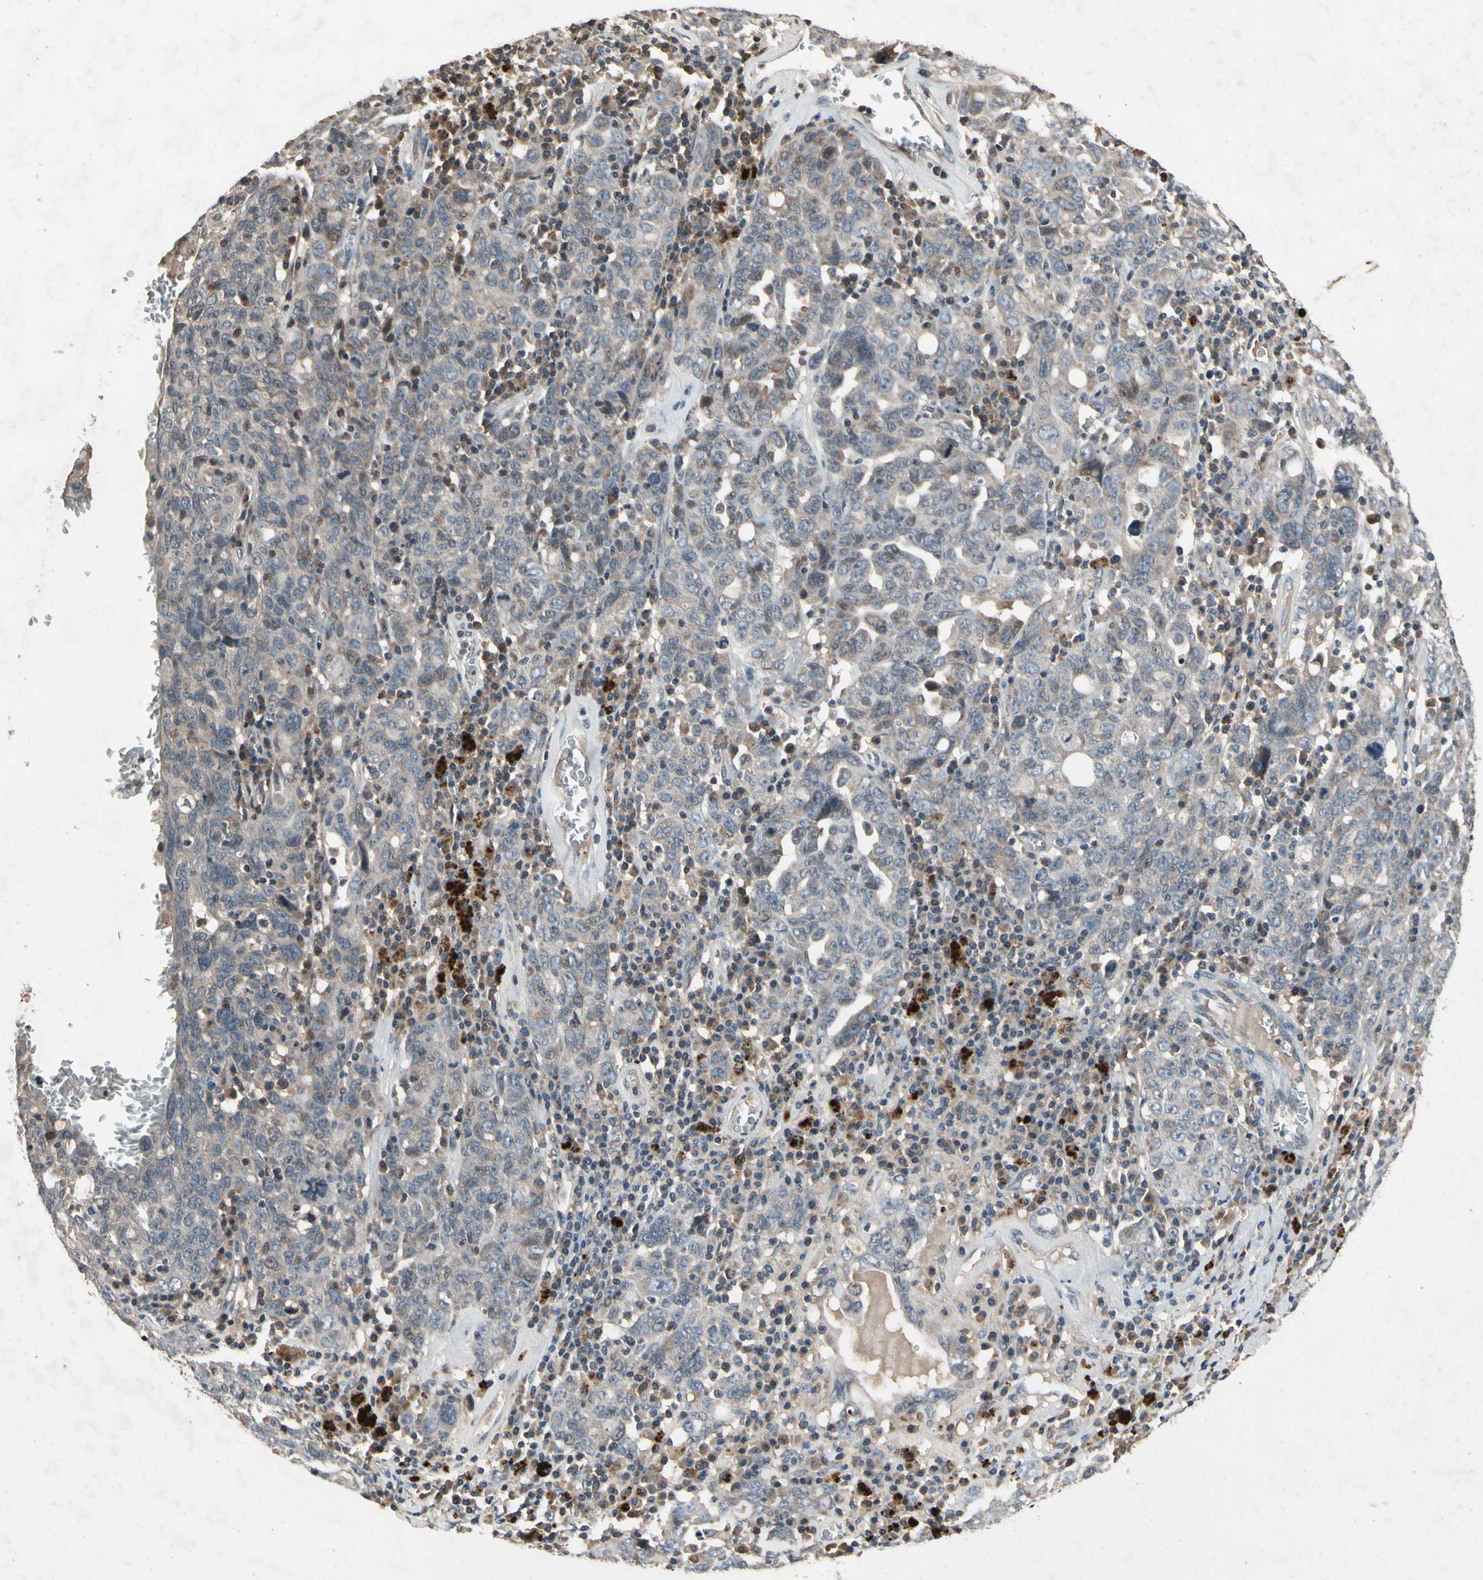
{"staining": {"intensity": "weak", "quantity": "25%-75%", "location": "cytoplasmic/membranous"}, "tissue": "ovarian cancer", "cell_type": "Tumor cells", "image_type": "cancer", "snomed": [{"axis": "morphology", "description": "Carcinoma, endometroid"}, {"axis": "topography", "description": "Ovary"}], "caption": "Immunohistochemistry of ovarian cancer reveals low levels of weak cytoplasmic/membranous expression in about 25%-75% of tumor cells.", "gene": "DPY19L3", "patient": {"sex": "female", "age": 62}}